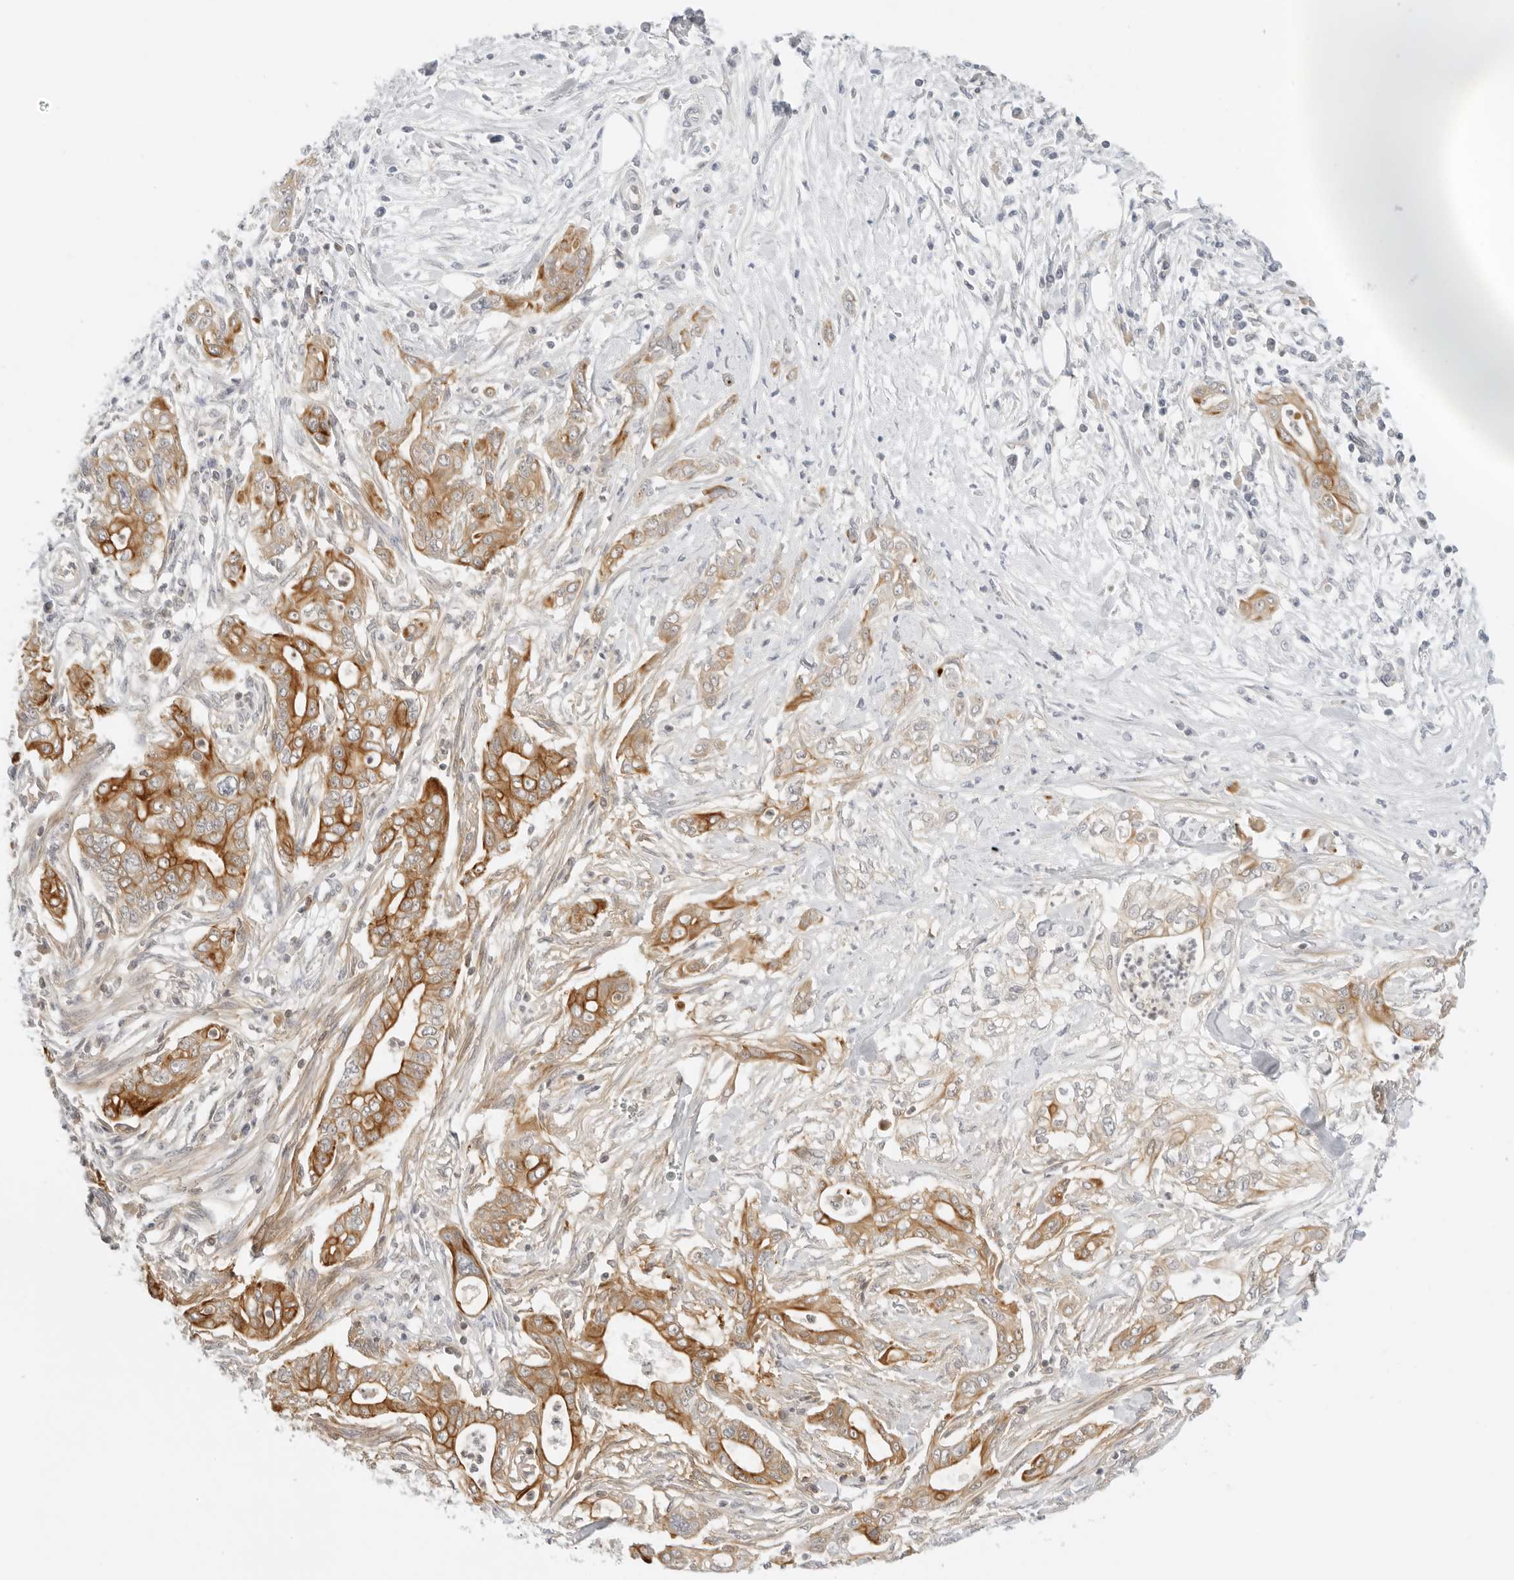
{"staining": {"intensity": "moderate", "quantity": ">75%", "location": "cytoplasmic/membranous"}, "tissue": "pancreatic cancer", "cell_type": "Tumor cells", "image_type": "cancer", "snomed": [{"axis": "morphology", "description": "Adenocarcinoma, NOS"}, {"axis": "topography", "description": "Pancreas"}], "caption": "Approximately >75% of tumor cells in pancreatic cancer reveal moderate cytoplasmic/membranous protein positivity as visualized by brown immunohistochemical staining.", "gene": "OSCP1", "patient": {"sex": "male", "age": 58}}